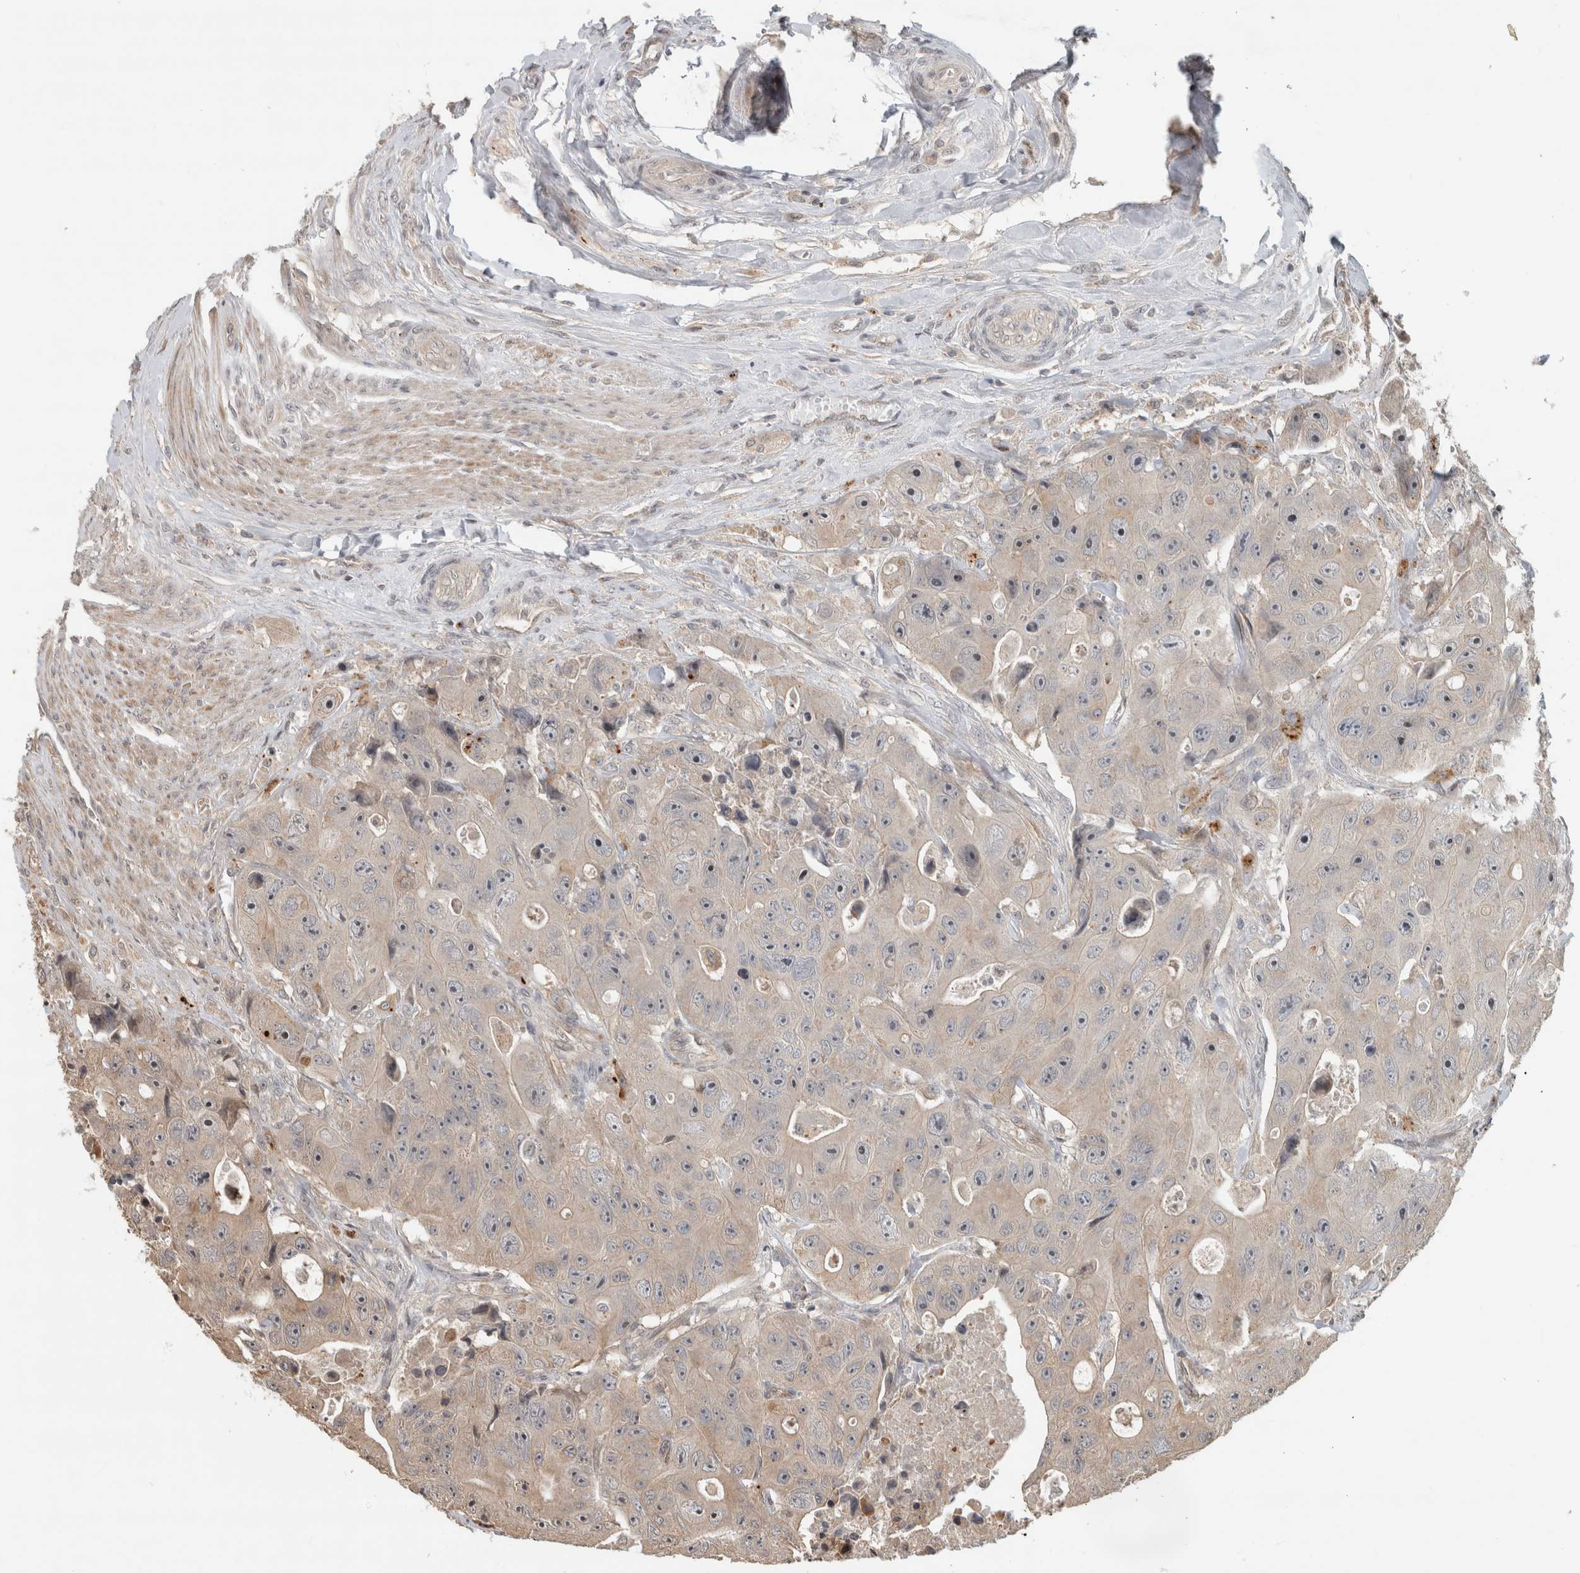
{"staining": {"intensity": "weak", "quantity": "25%-75%", "location": "cytoplasmic/membranous"}, "tissue": "colorectal cancer", "cell_type": "Tumor cells", "image_type": "cancer", "snomed": [{"axis": "morphology", "description": "Adenocarcinoma, NOS"}, {"axis": "topography", "description": "Colon"}], "caption": "Brown immunohistochemical staining in human adenocarcinoma (colorectal) demonstrates weak cytoplasmic/membranous staining in about 25%-75% of tumor cells.", "gene": "PITPNC1", "patient": {"sex": "female", "age": 46}}